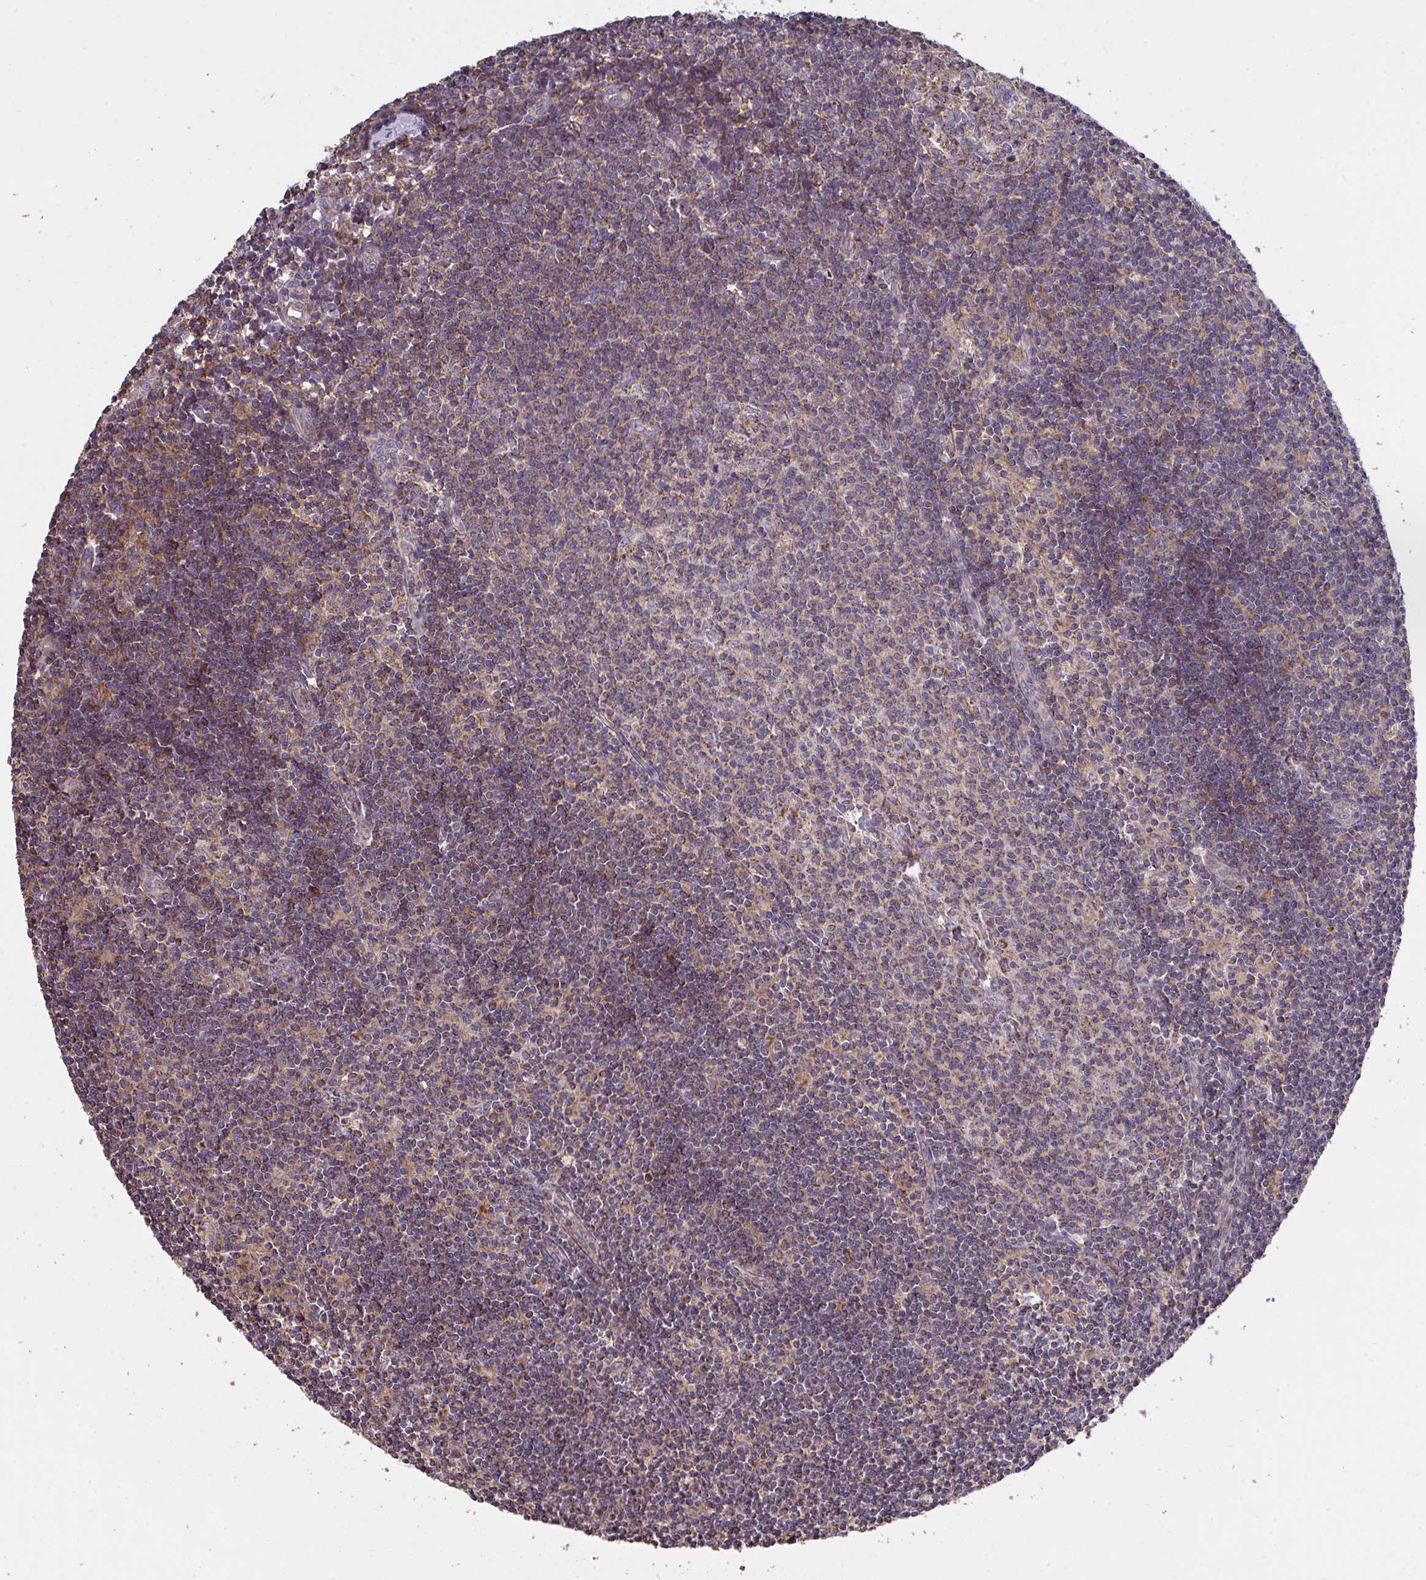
{"staining": {"intensity": "weak", "quantity": "25%-75%", "location": "cytoplasmic/membranous"}, "tissue": "lymph node", "cell_type": "Non-germinal center cells", "image_type": "normal", "snomed": [{"axis": "morphology", "description": "Normal tissue, NOS"}, {"axis": "topography", "description": "Lymph node"}], "caption": "Protein staining of unremarkable lymph node shows weak cytoplasmic/membranous expression in approximately 25%-75% of non-germinal center cells. Using DAB (3,3'-diaminobenzidine) (brown) and hematoxylin (blue) stains, captured at high magnification using brightfield microscopy.", "gene": "PPM1H", "patient": {"sex": "female", "age": 31}}